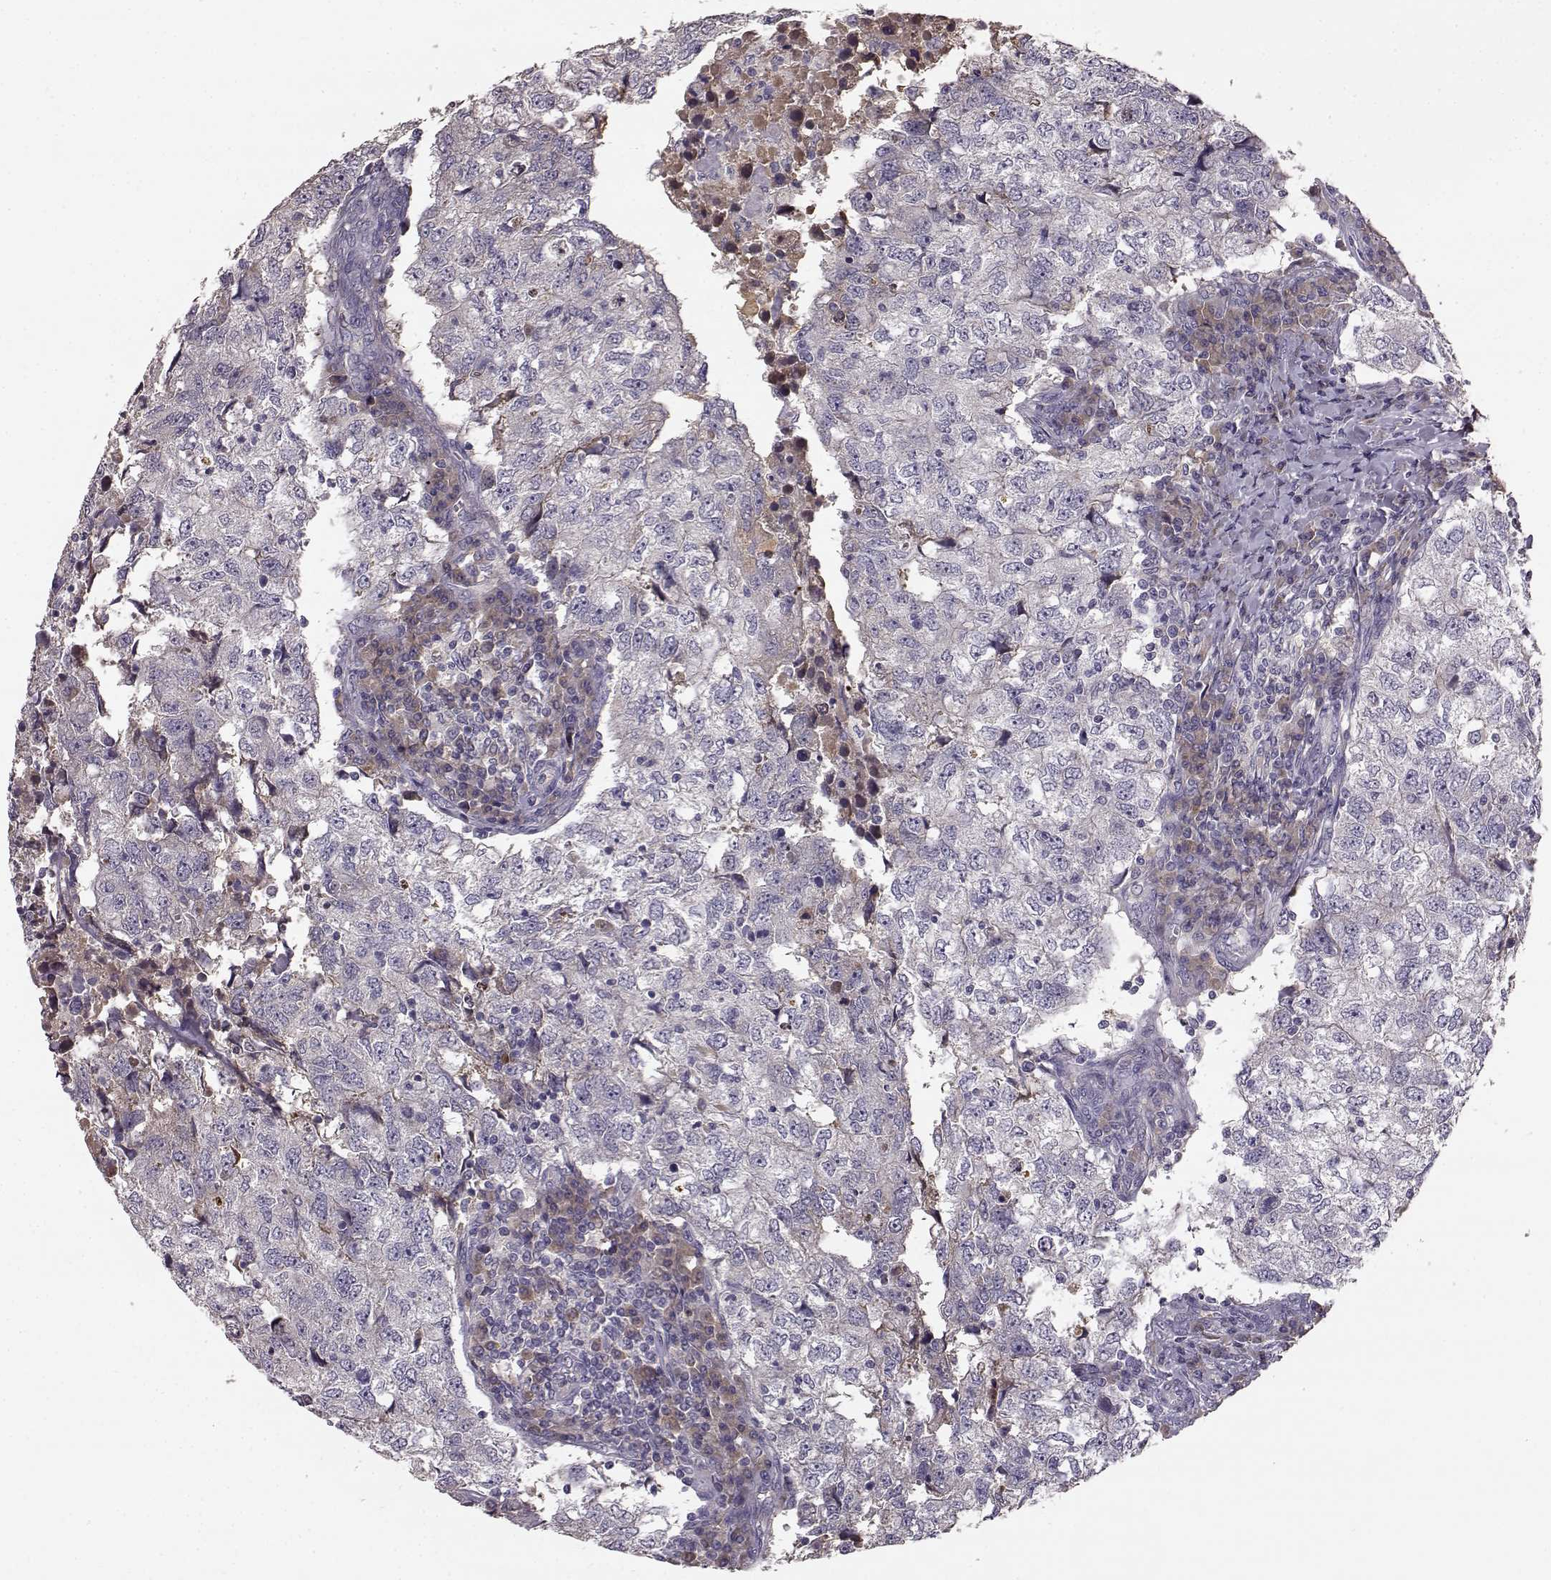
{"staining": {"intensity": "negative", "quantity": "none", "location": "none"}, "tissue": "breast cancer", "cell_type": "Tumor cells", "image_type": "cancer", "snomed": [{"axis": "morphology", "description": "Duct carcinoma"}, {"axis": "topography", "description": "Breast"}], "caption": "This is an immunohistochemistry (IHC) histopathology image of human breast invasive ductal carcinoma. There is no positivity in tumor cells.", "gene": "YJEFN3", "patient": {"sex": "female", "age": 30}}